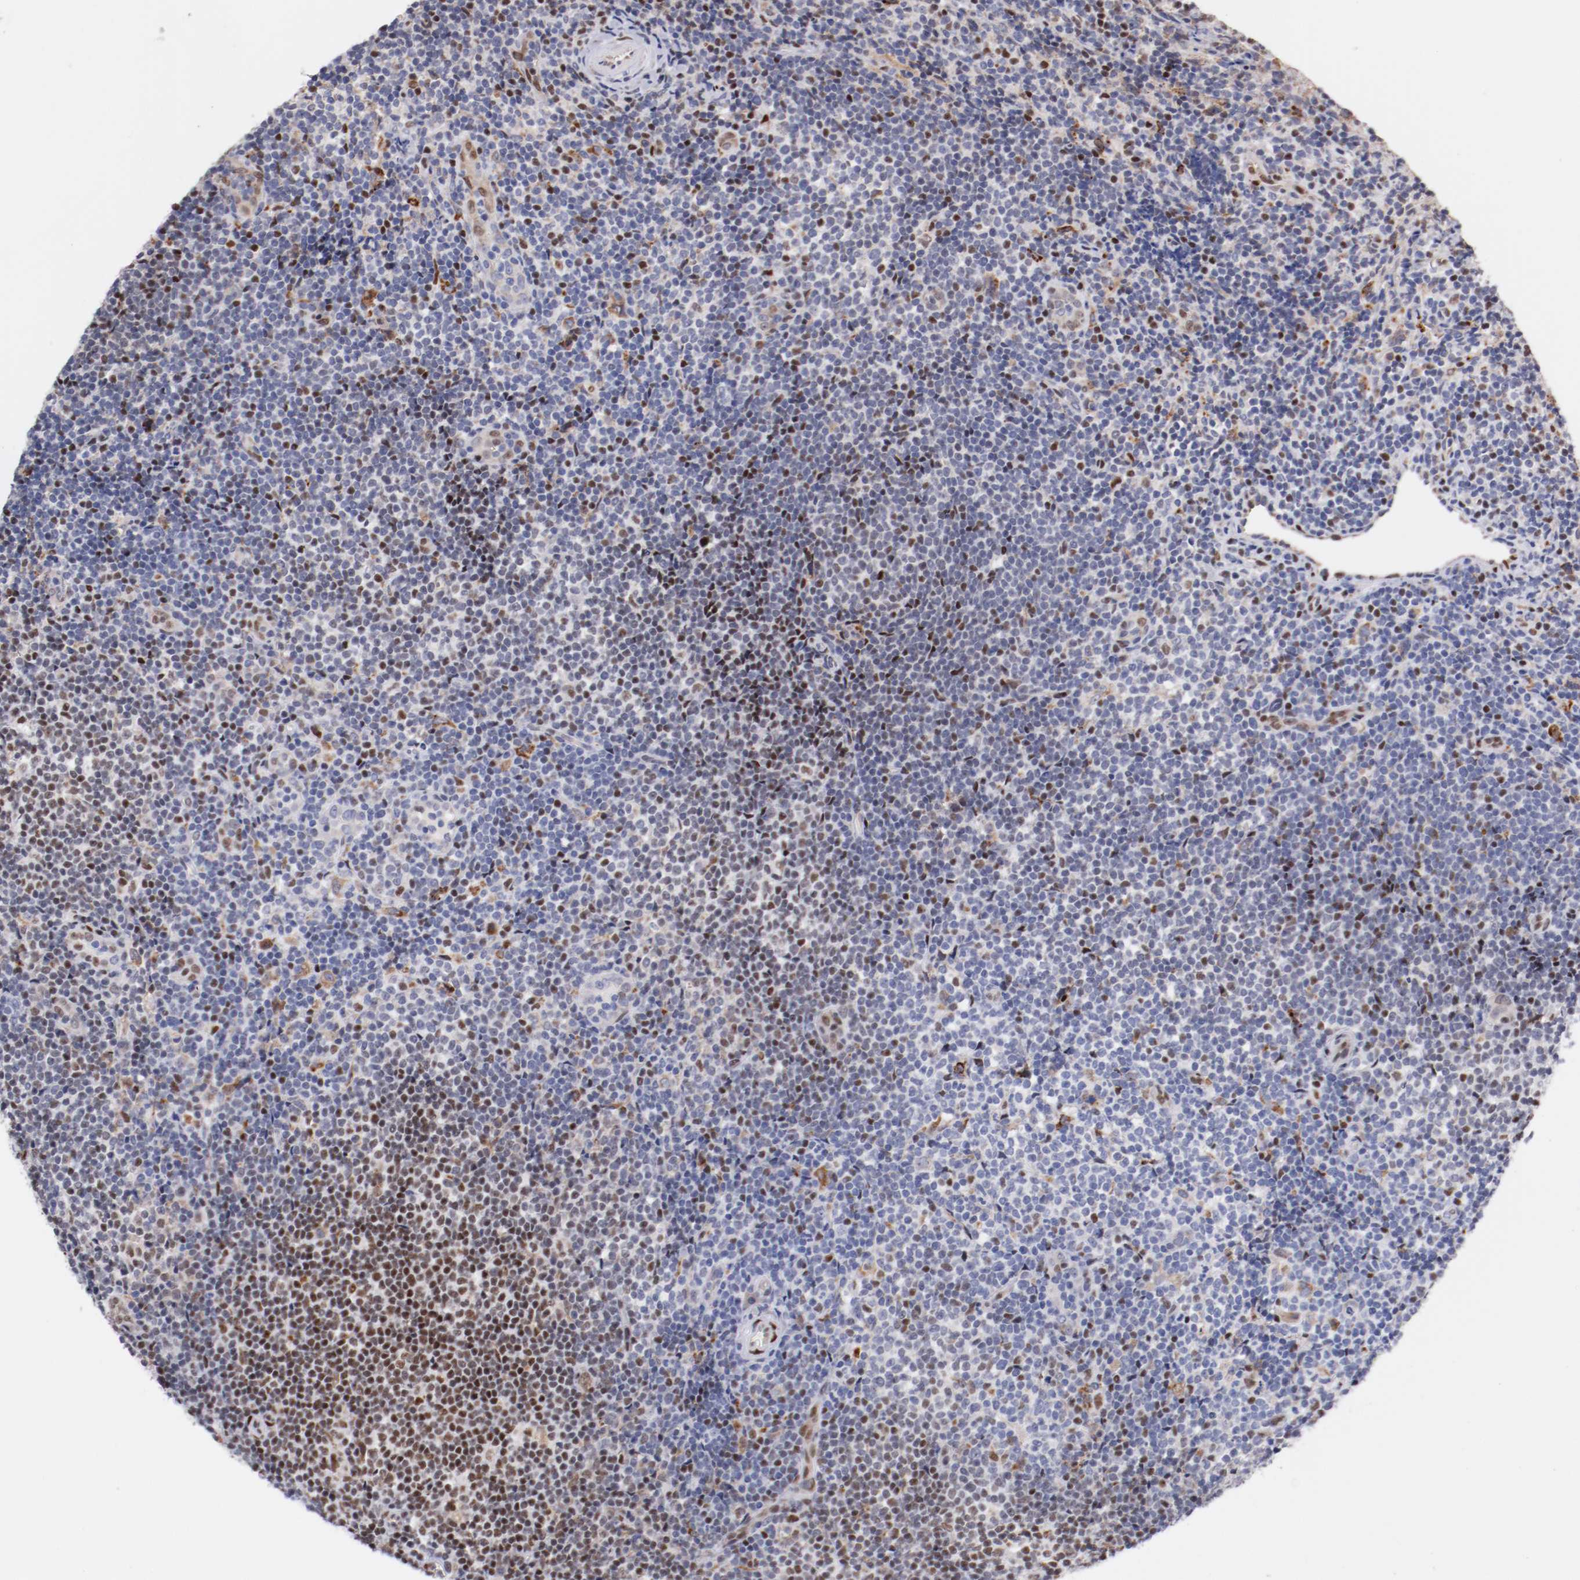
{"staining": {"intensity": "moderate", "quantity": "<25%", "location": "nuclear"}, "tissue": "lymphoma", "cell_type": "Tumor cells", "image_type": "cancer", "snomed": [{"axis": "morphology", "description": "Malignant lymphoma, non-Hodgkin's type, Low grade"}, {"axis": "topography", "description": "Lymph node"}], "caption": "Protein analysis of malignant lymphoma, non-Hodgkin's type (low-grade) tissue exhibits moderate nuclear staining in approximately <25% of tumor cells. Using DAB (3,3'-diaminobenzidine) (brown) and hematoxylin (blue) stains, captured at high magnification using brightfield microscopy.", "gene": "SRF", "patient": {"sex": "female", "age": 76}}